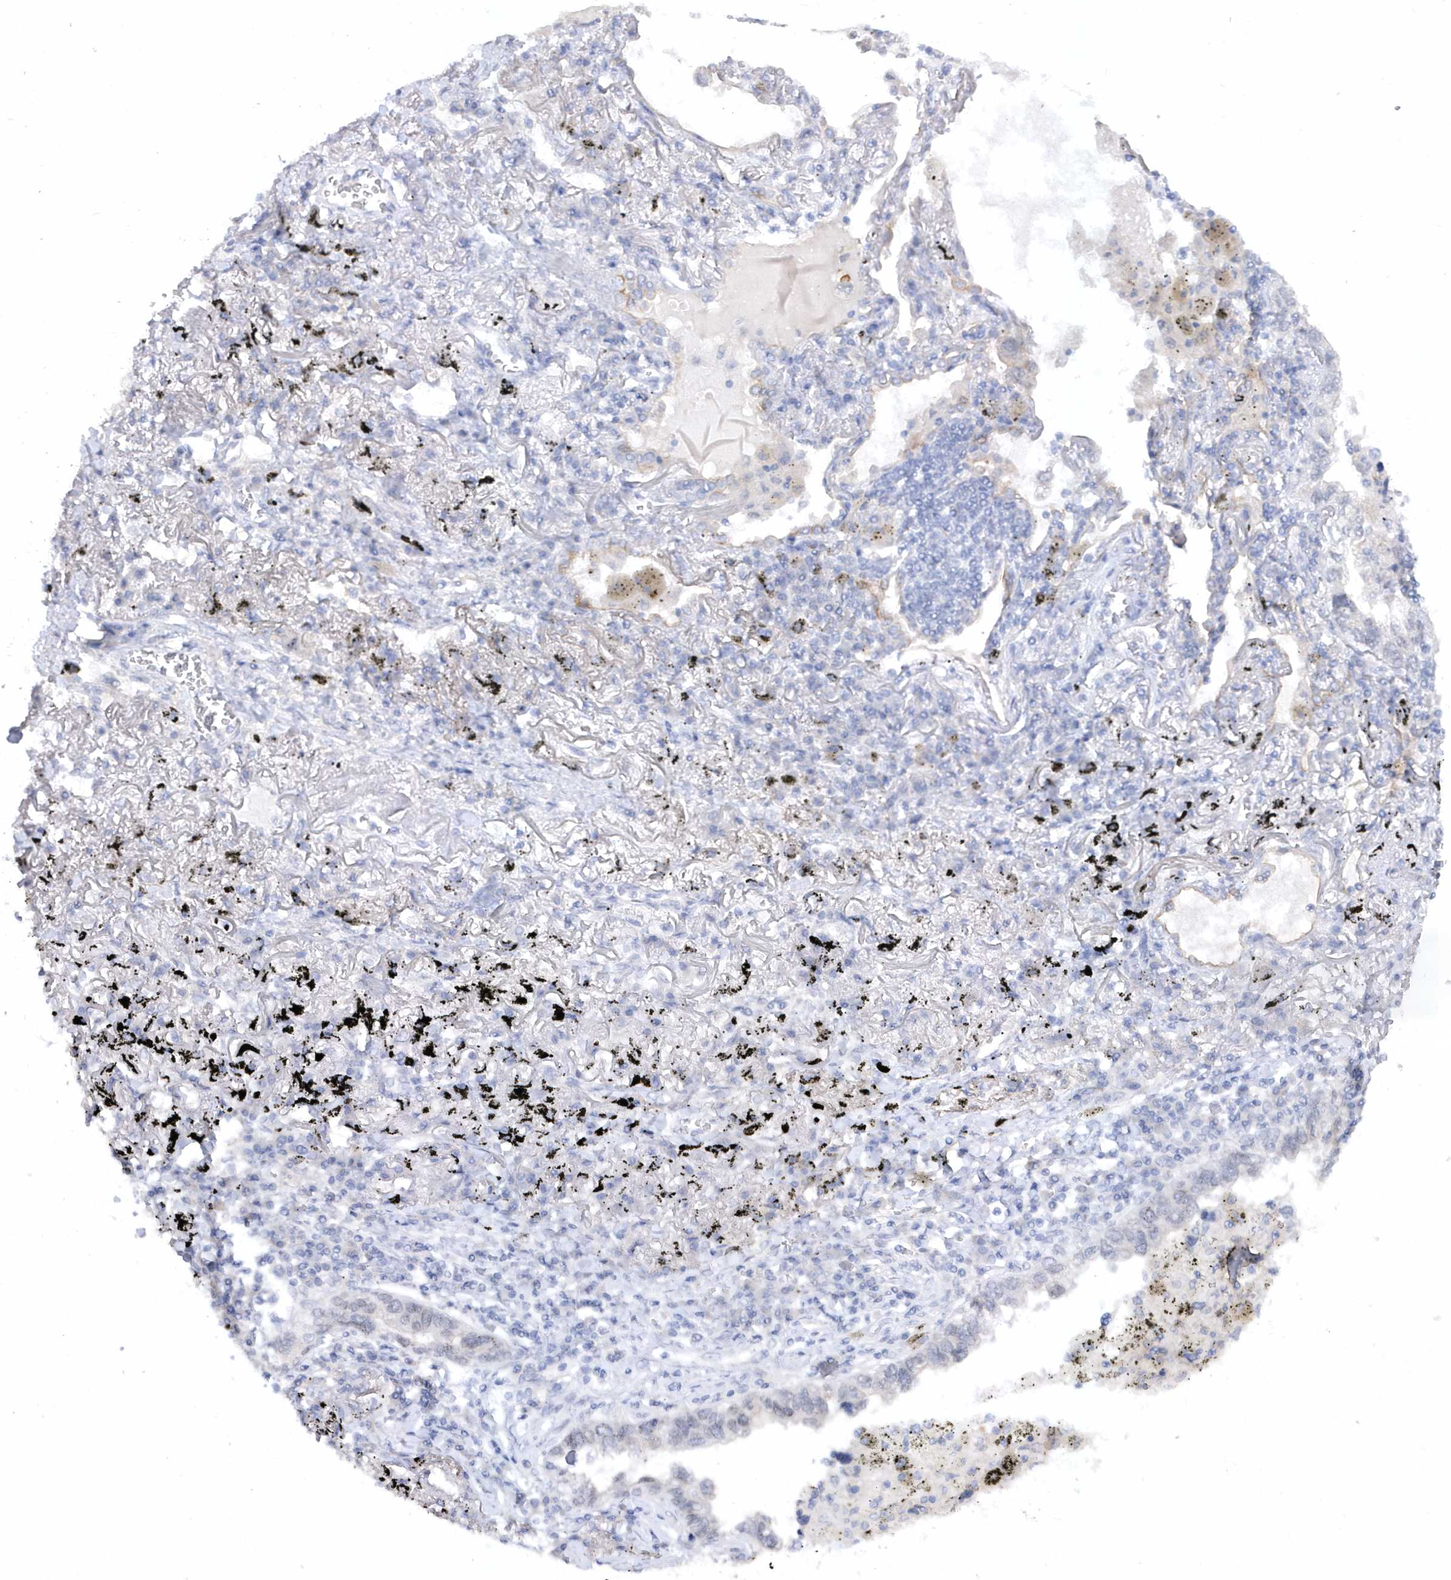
{"staining": {"intensity": "negative", "quantity": "none", "location": "none"}, "tissue": "lung cancer", "cell_type": "Tumor cells", "image_type": "cancer", "snomed": [{"axis": "morphology", "description": "Adenocarcinoma, NOS"}, {"axis": "topography", "description": "Lung"}], "caption": "This photomicrograph is of adenocarcinoma (lung) stained with immunohistochemistry to label a protein in brown with the nuclei are counter-stained blue. There is no expression in tumor cells. (Immunohistochemistry, brightfield microscopy, high magnification).", "gene": "RPE", "patient": {"sex": "male", "age": 65}}